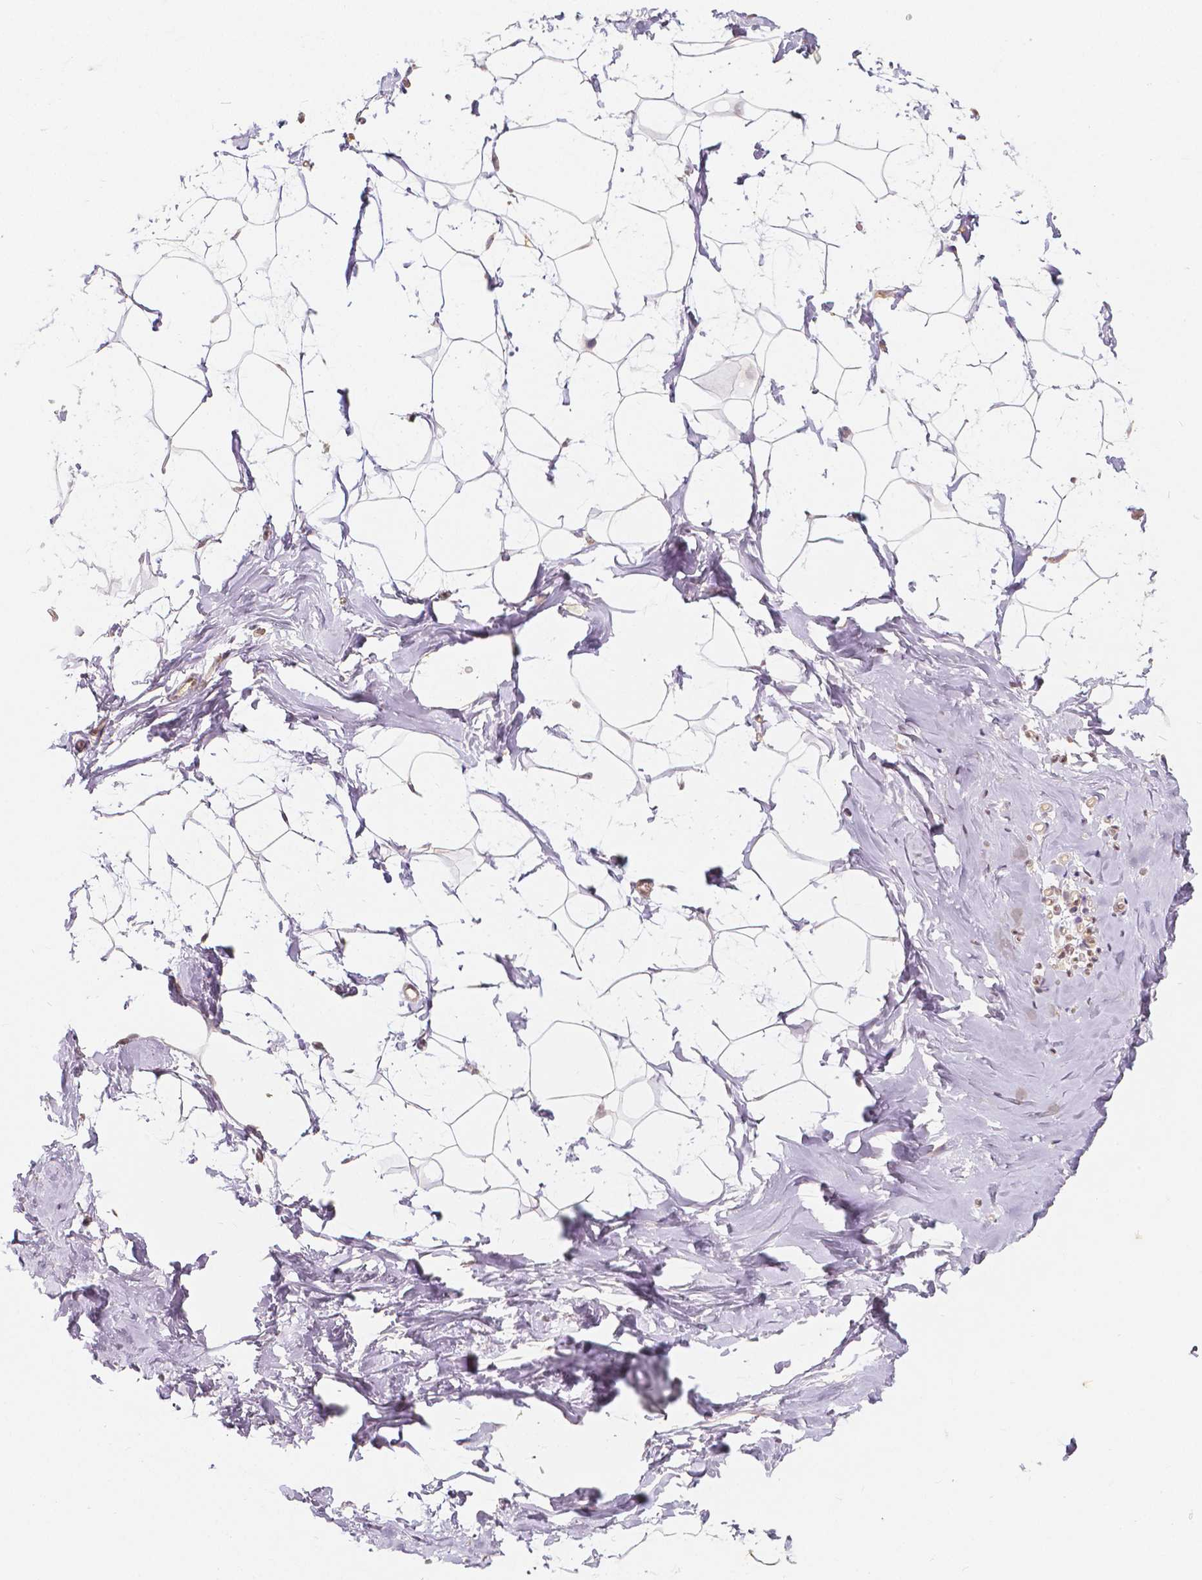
{"staining": {"intensity": "weak", "quantity": "<25%", "location": "cytoplasmic/membranous"}, "tissue": "breast", "cell_type": "Adipocytes", "image_type": "normal", "snomed": [{"axis": "morphology", "description": "Normal tissue, NOS"}, {"axis": "topography", "description": "Breast"}], "caption": "The micrograph displays no staining of adipocytes in normal breast.", "gene": "NAPRT", "patient": {"sex": "female", "age": 32}}